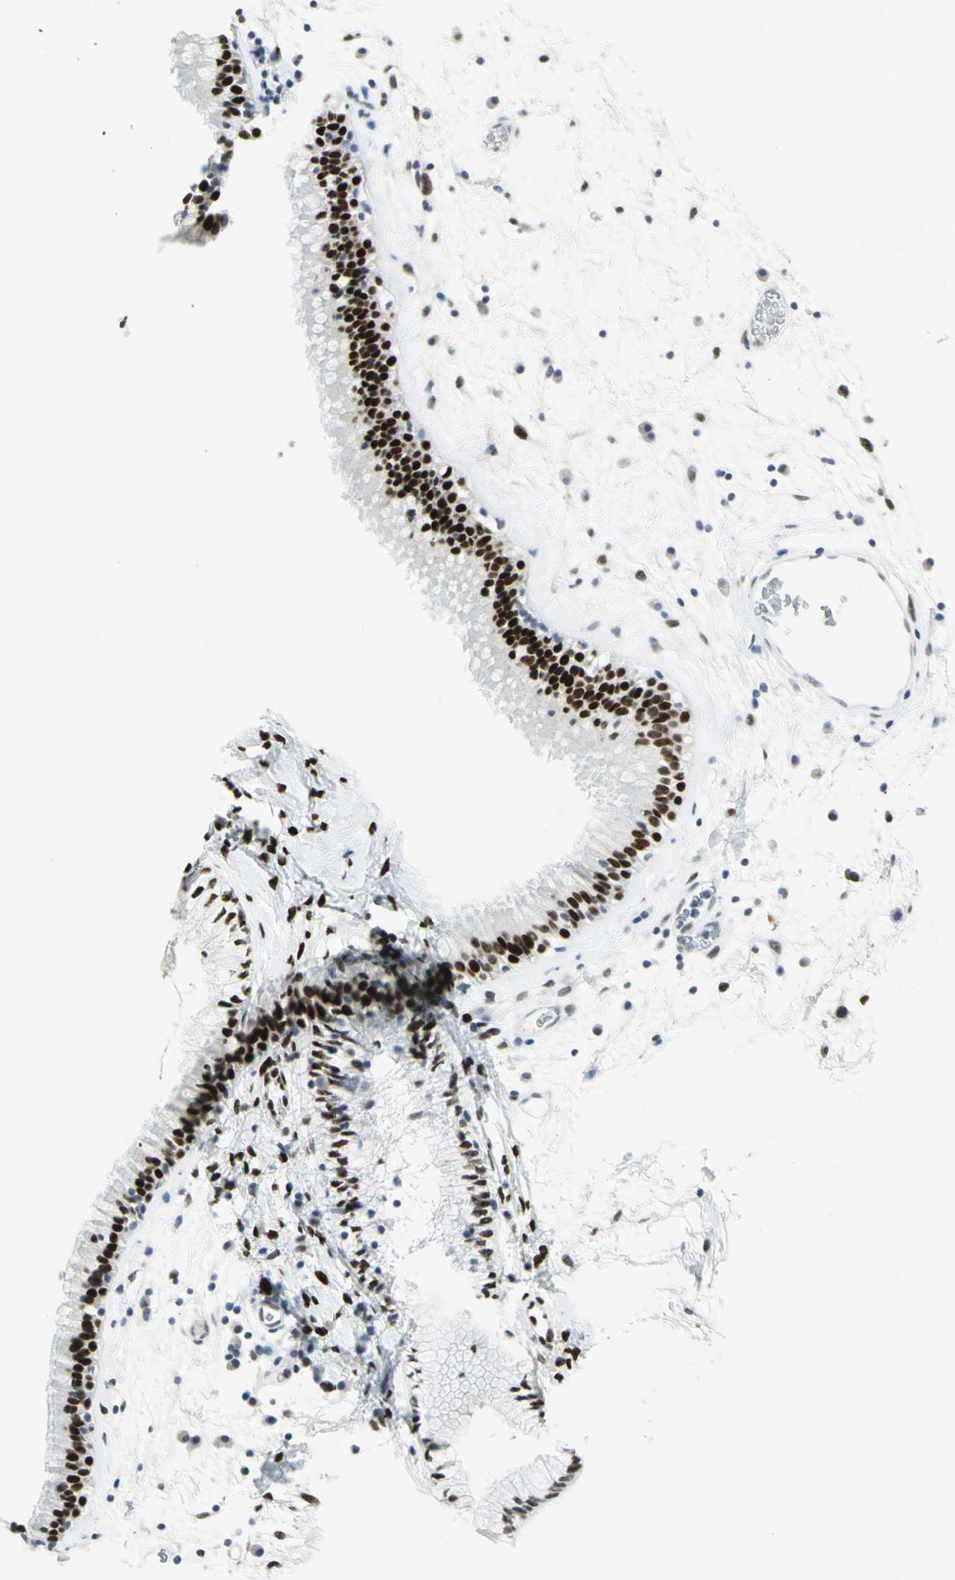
{"staining": {"intensity": "strong", "quantity": ">75%", "location": "nuclear"}, "tissue": "nasopharynx", "cell_type": "Respiratory epithelial cells", "image_type": "normal", "snomed": [{"axis": "morphology", "description": "Normal tissue, NOS"}, {"axis": "morphology", "description": "Inflammation, NOS"}, {"axis": "topography", "description": "Nasopharynx"}], "caption": "An immunohistochemistry photomicrograph of benign tissue is shown. Protein staining in brown labels strong nuclear positivity in nasopharynx within respiratory epithelial cells.", "gene": "MEIS2", "patient": {"sex": "male", "age": 48}}